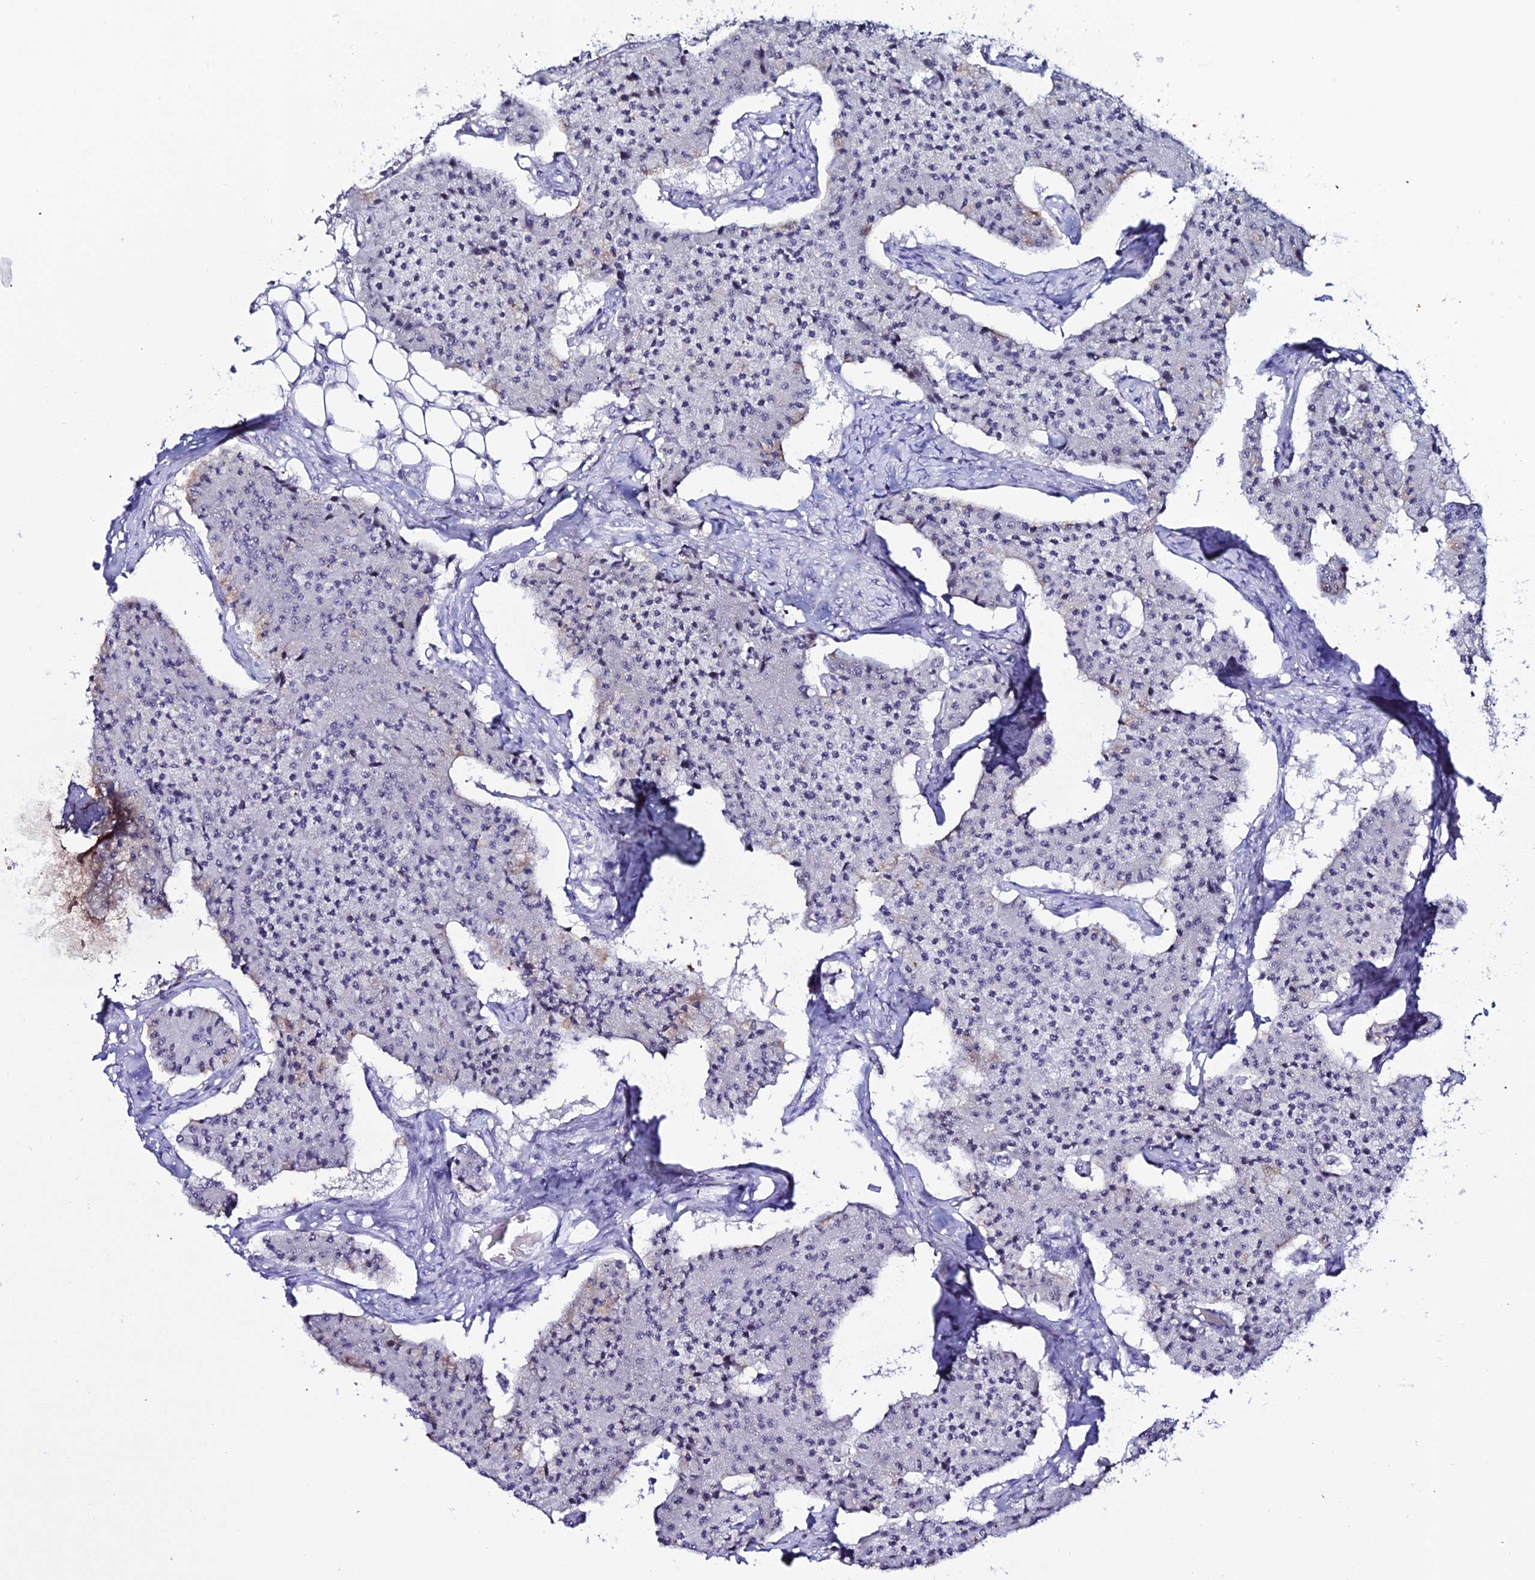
{"staining": {"intensity": "negative", "quantity": "none", "location": "none"}, "tissue": "carcinoid", "cell_type": "Tumor cells", "image_type": "cancer", "snomed": [{"axis": "morphology", "description": "Carcinoid, malignant, NOS"}, {"axis": "topography", "description": "Colon"}], "caption": "Immunohistochemical staining of human carcinoid demonstrates no significant positivity in tumor cells. (IHC, brightfield microscopy, high magnification).", "gene": "DEFB132", "patient": {"sex": "female", "age": 52}}